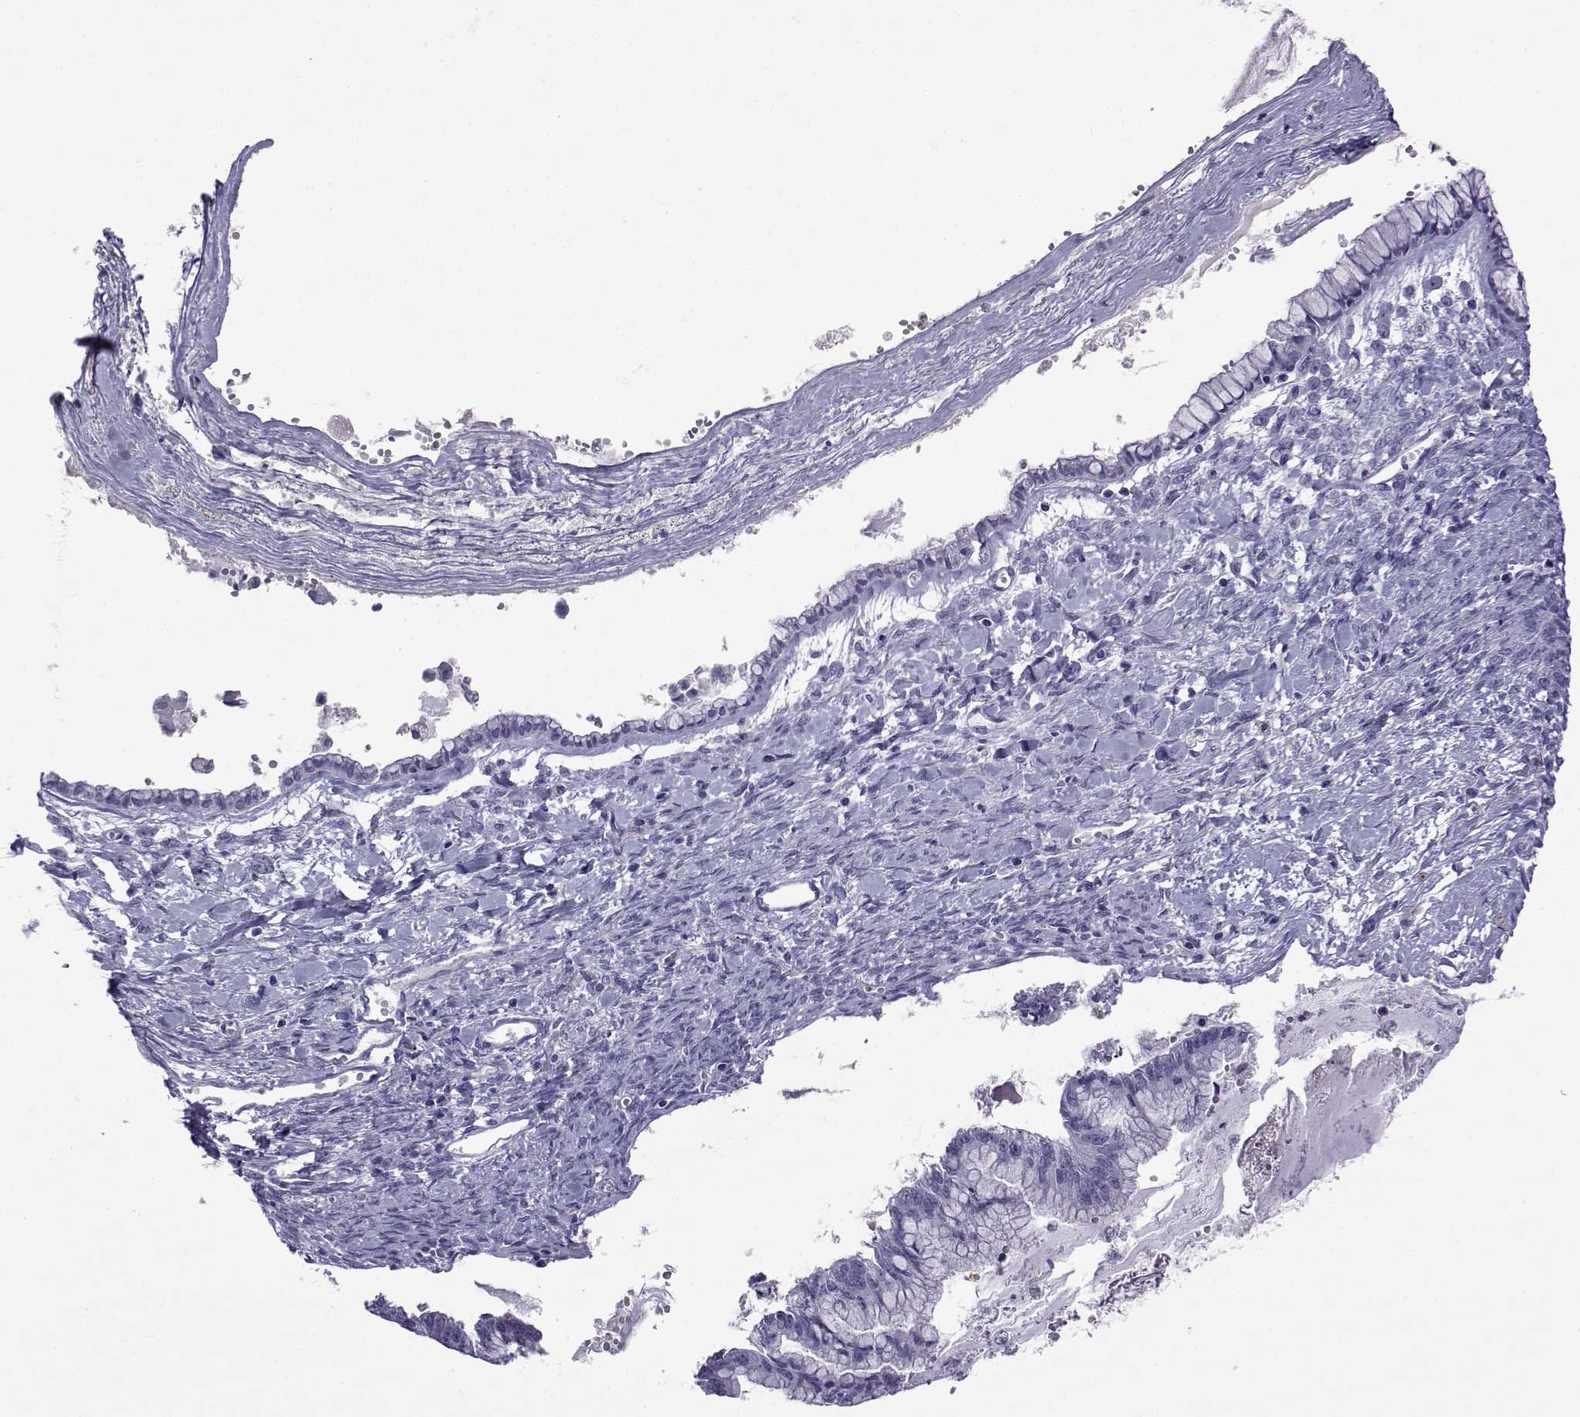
{"staining": {"intensity": "negative", "quantity": "none", "location": "none"}, "tissue": "ovarian cancer", "cell_type": "Tumor cells", "image_type": "cancer", "snomed": [{"axis": "morphology", "description": "Cystadenocarcinoma, mucinous, NOS"}, {"axis": "topography", "description": "Ovary"}], "caption": "A micrograph of human ovarian mucinous cystadenocarcinoma is negative for staining in tumor cells.", "gene": "ACTL7A", "patient": {"sex": "female", "age": 67}}